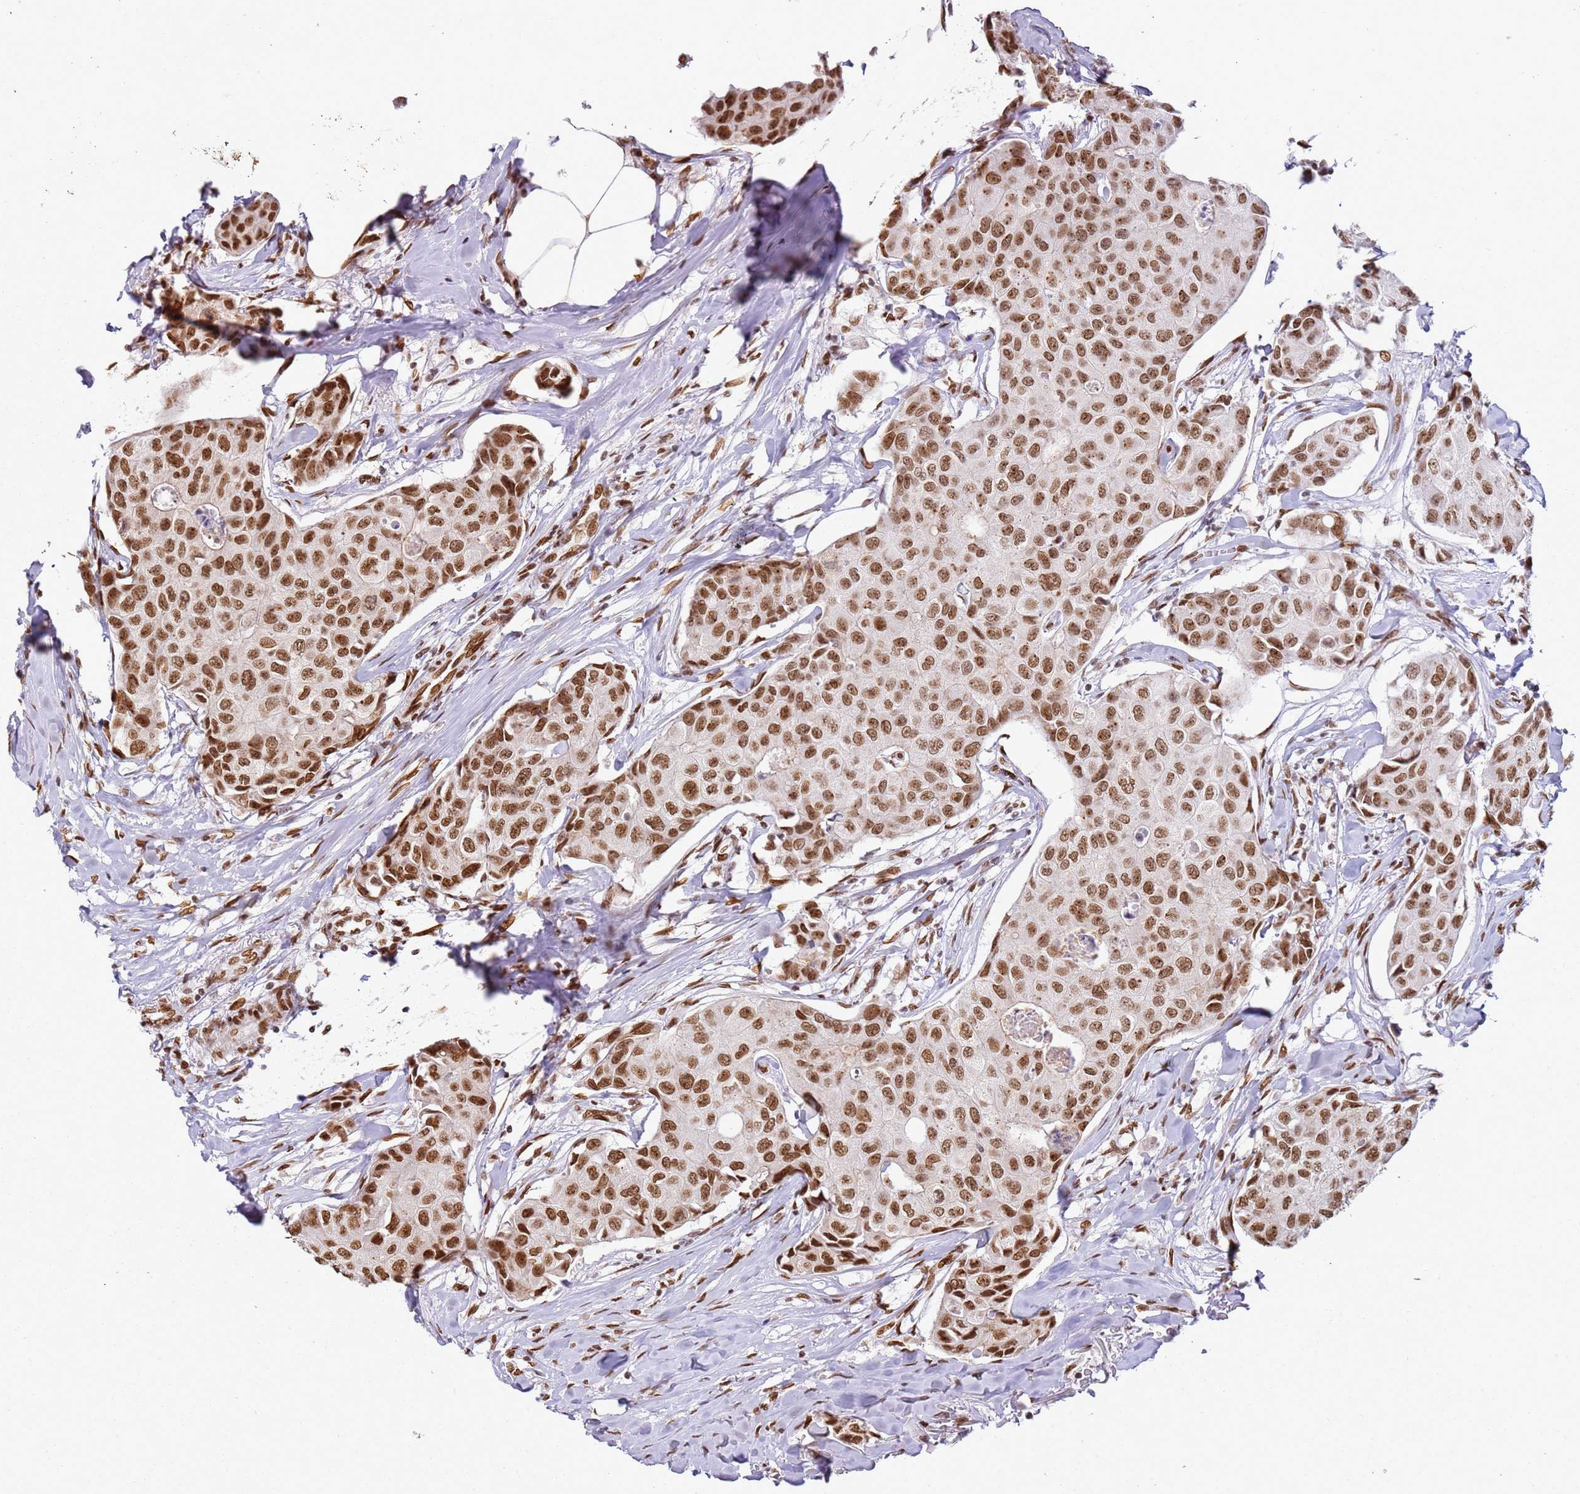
{"staining": {"intensity": "moderate", "quantity": ">75%", "location": "nuclear"}, "tissue": "breast cancer", "cell_type": "Tumor cells", "image_type": "cancer", "snomed": [{"axis": "morphology", "description": "Duct carcinoma"}, {"axis": "topography", "description": "Breast"}], "caption": "Protein staining of breast cancer tissue displays moderate nuclear staining in approximately >75% of tumor cells. The protein is shown in brown color, while the nuclei are stained blue.", "gene": "TENT4A", "patient": {"sex": "female", "age": 80}}